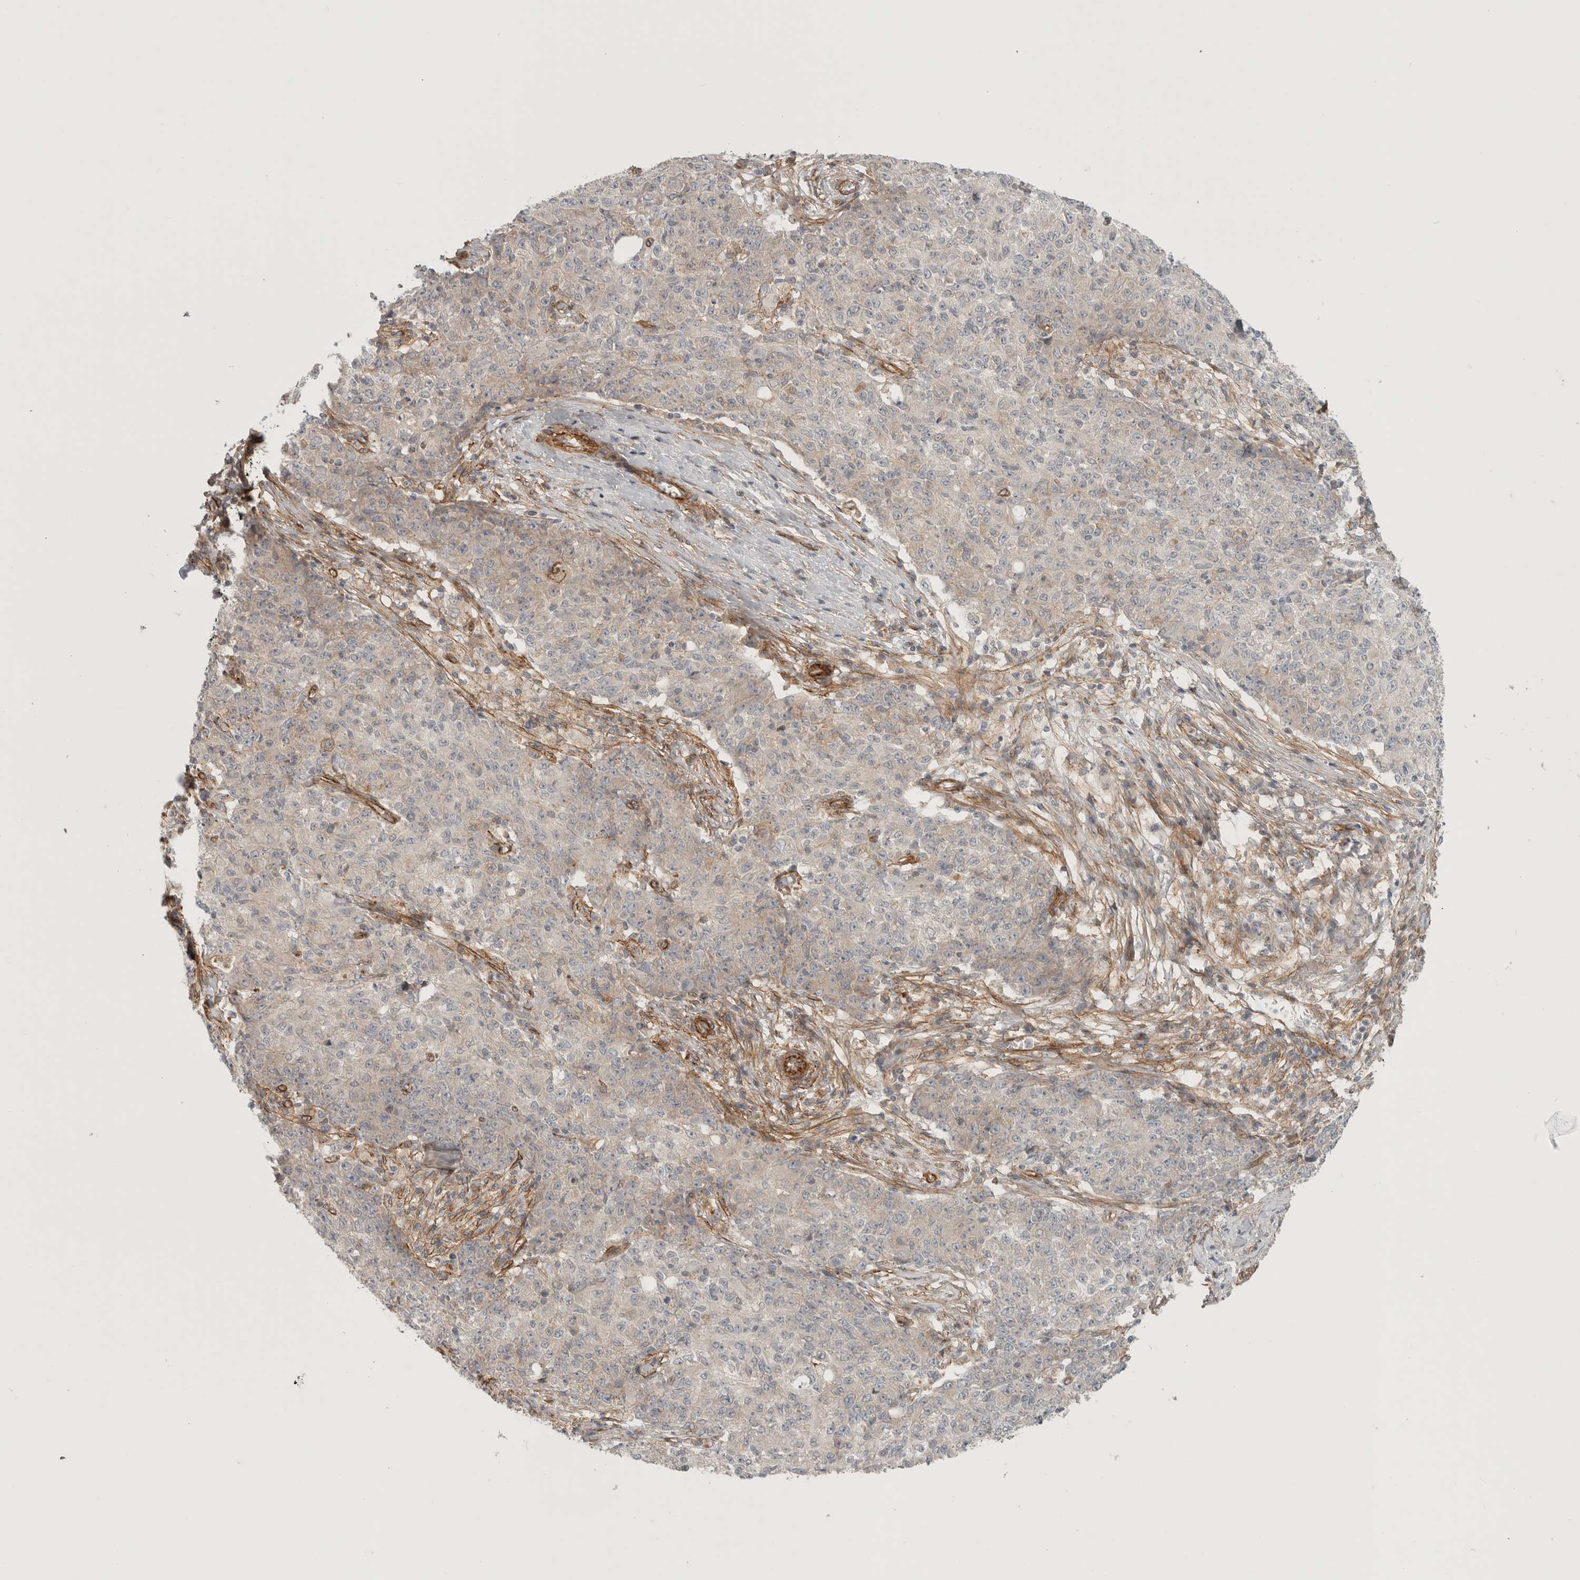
{"staining": {"intensity": "weak", "quantity": "<25%", "location": "cytoplasmic/membranous"}, "tissue": "ovarian cancer", "cell_type": "Tumor cells", "image_type": "cancer", "snomed": [{"axis": "morphology", "description": "Carcinoma, endometroid"}, {"axis": "topography", "description": "Ovary"}], "caption": "High magnification brightfield microscopy of ovarian endometroid carcinoma stained with DAB (brown) and counterstained with hematoxylin (blue): tumor cells show no significant positivity.", "gene": "LONRF1", "patient": {"sex": "female", "age": 42}}